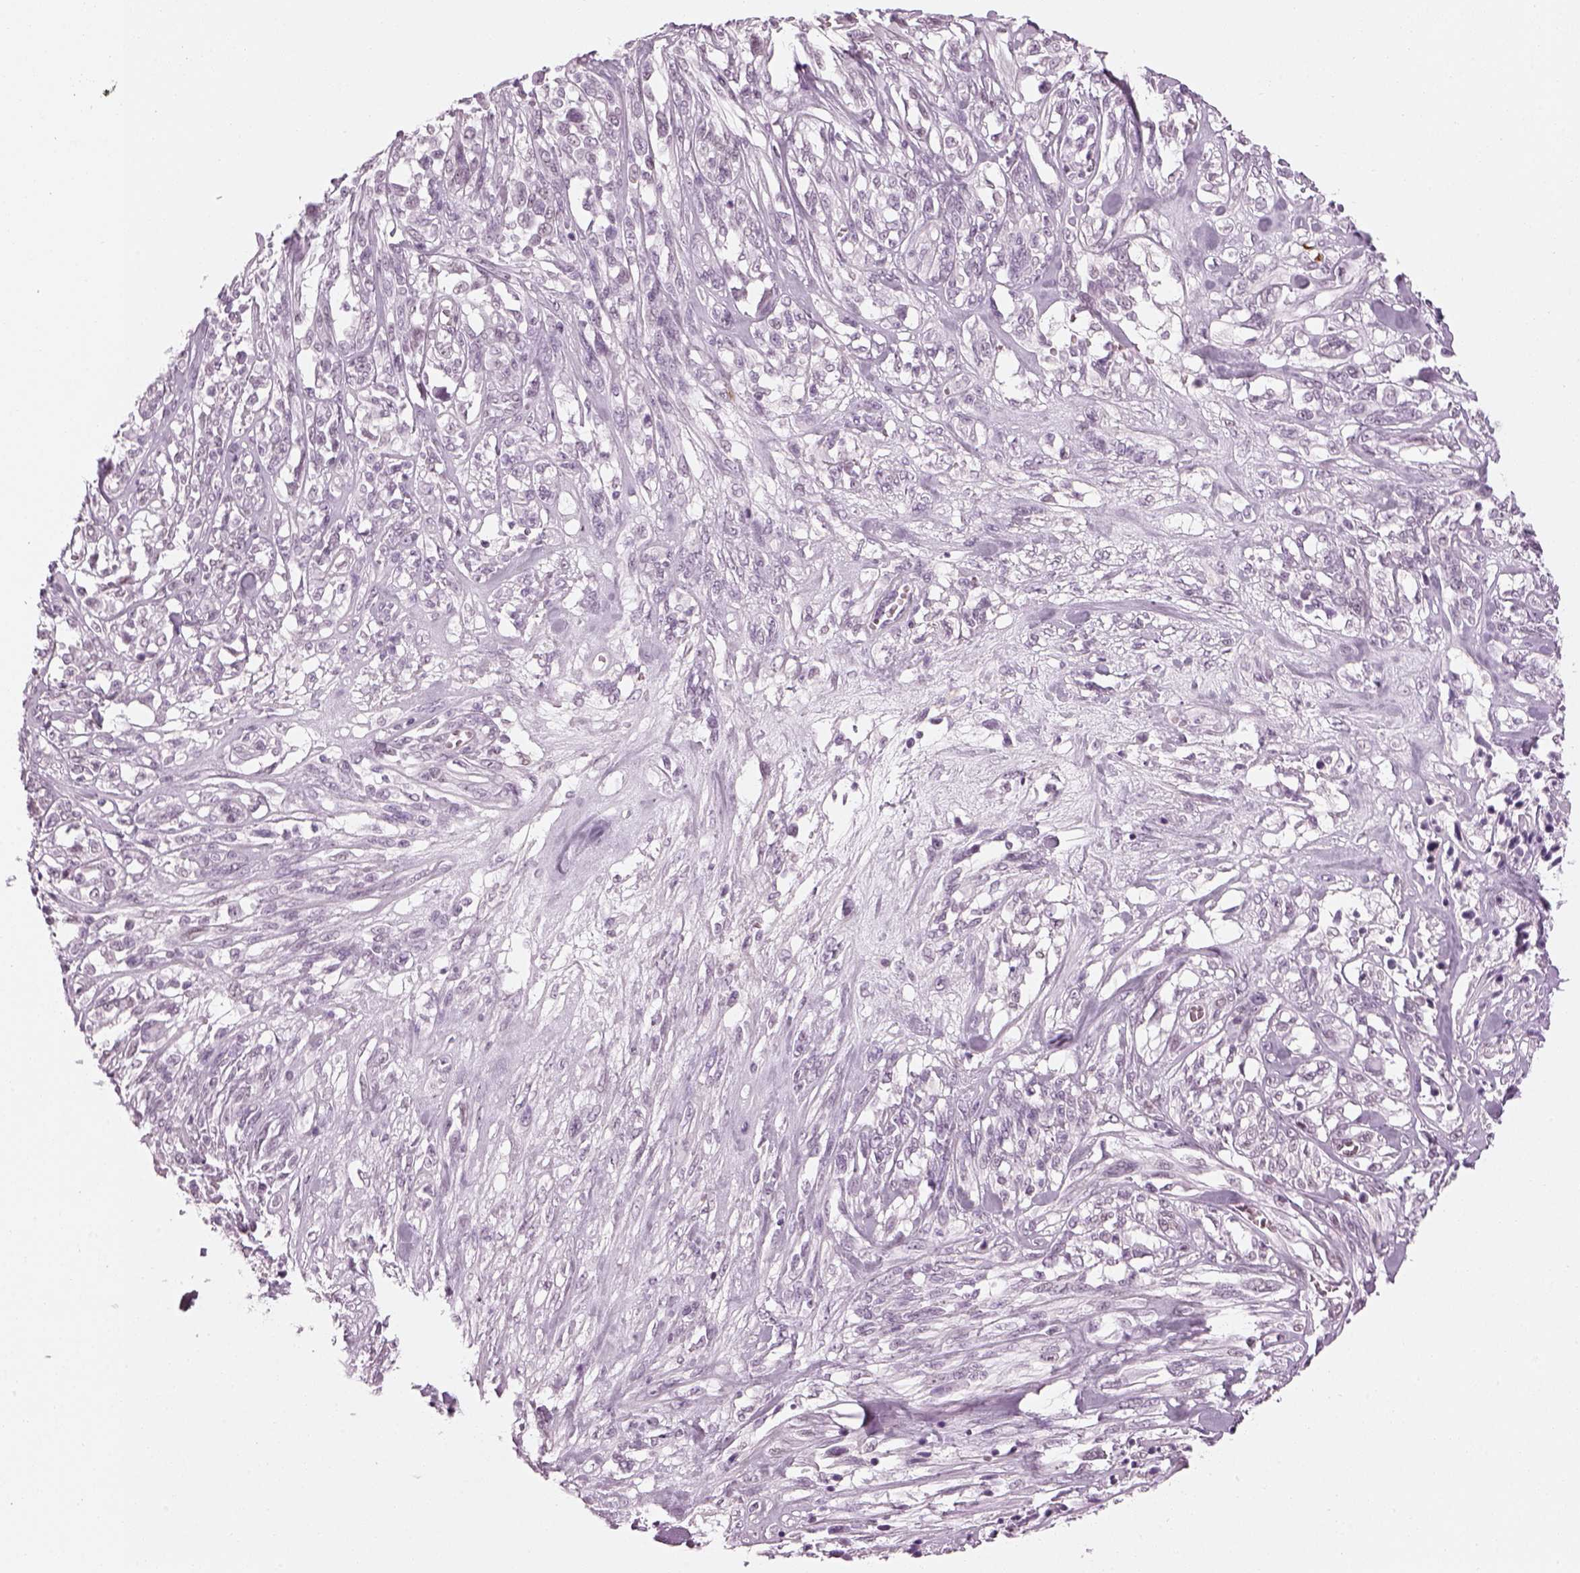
{"staining": {"intensity": "negative", "quantity": "none", "location": "none"}, "tissue": "melanoma", "cell_type": "Tumor cells", "image_type": "cancer", "snomed": [{"axis": "morphology", "description": "Malignant melanoma, NOS"}, {"axis": "topography", "description": "Skin"}], "caption": "Melanoma was stained to show a protein in brown. There is no significant expression in tumor cells.", "gene": "KCNG2", "patient": {"sex": "female", "age": 91}}